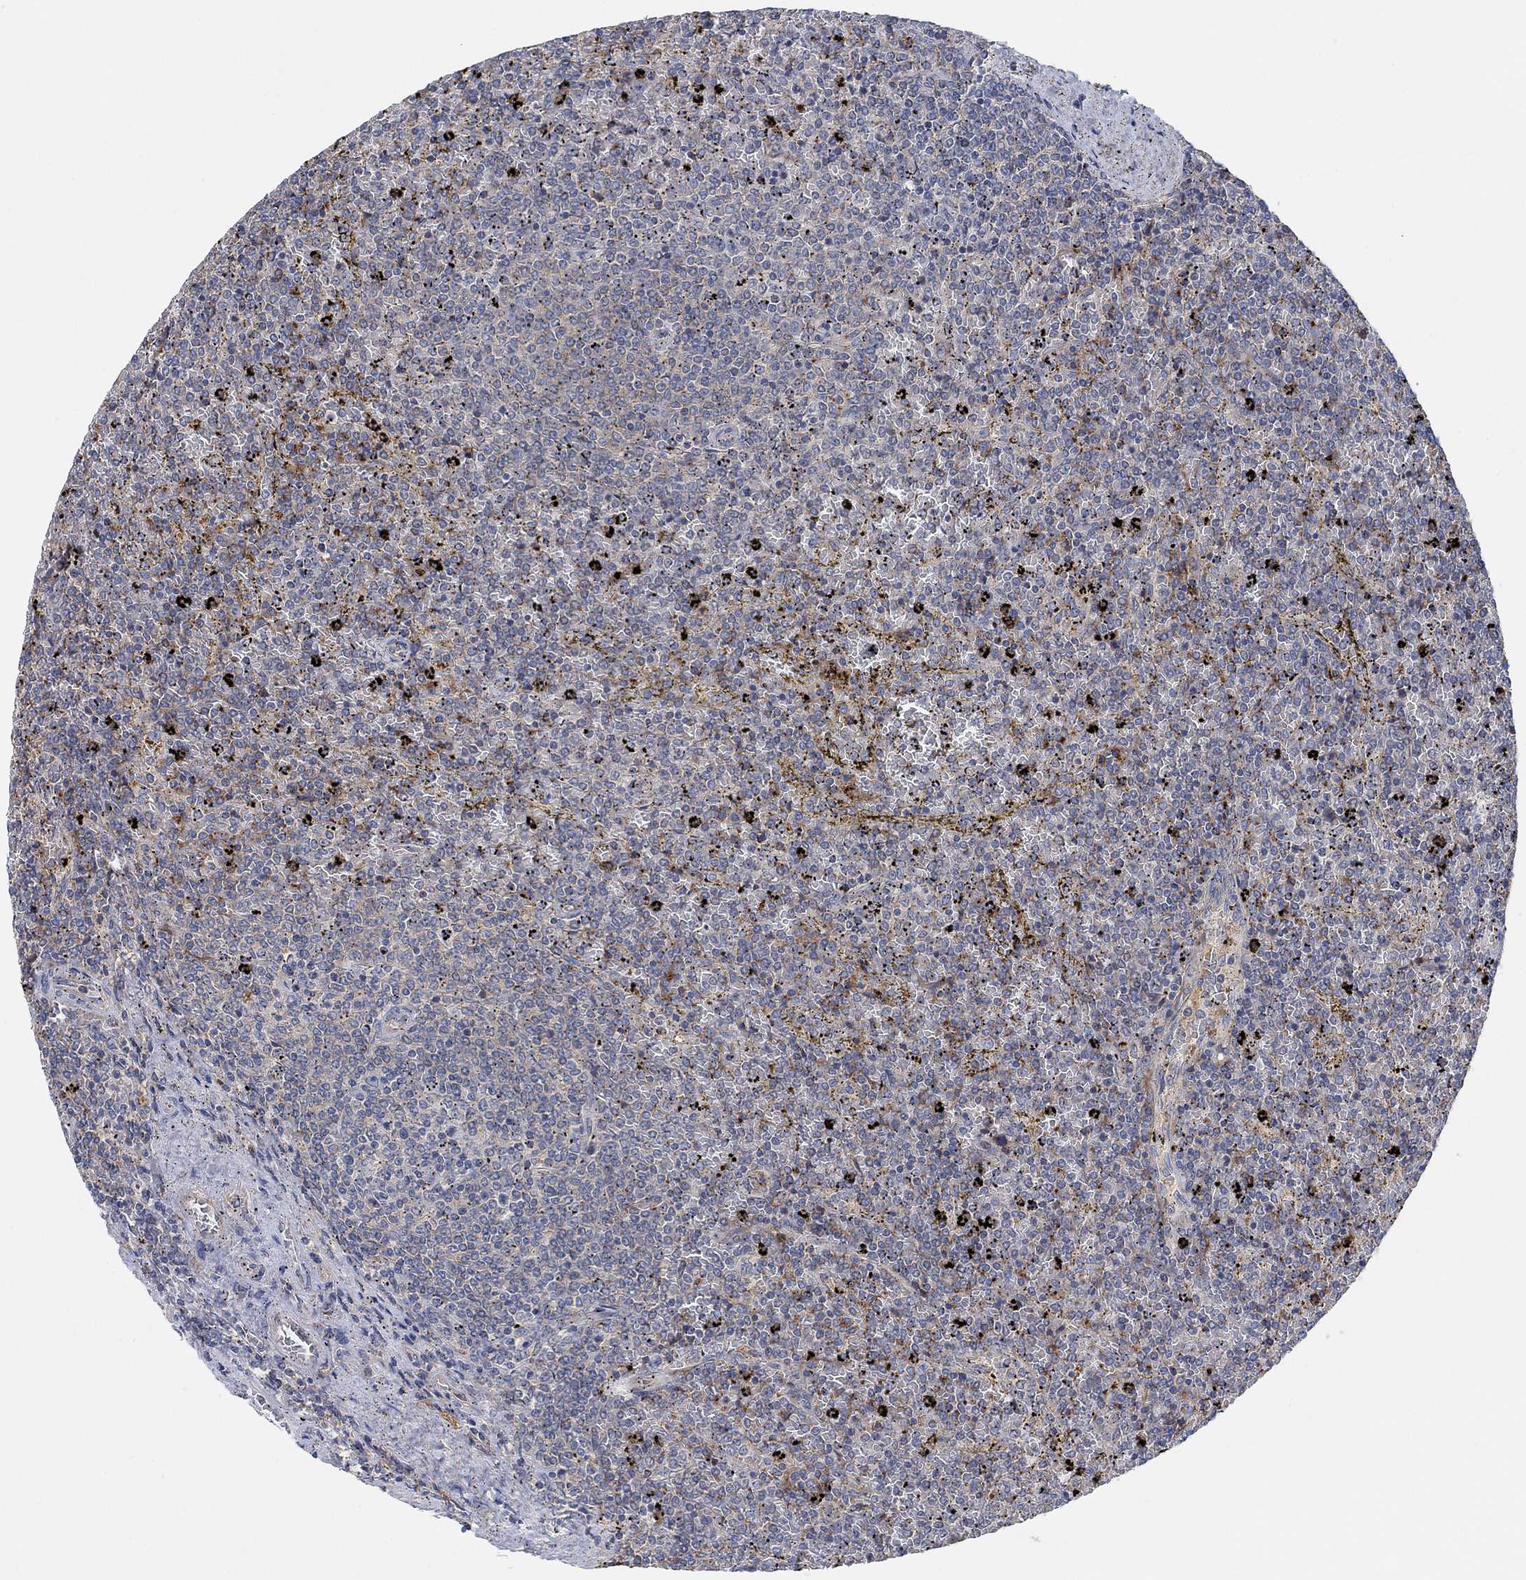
{"staining": {"intensity": "negative", "quantity": "none", "location": "none"}, "tissue": "lymphoma", "cell_type": "Tumor cells", "image_type": "cancer", "snomed": [{"axis": "morphology", "description": "Malignant lymphoma, non-Hodgkin's type, Low grade"}, {"axis": "topography", "description": "Spleen"}], "caption": "The IHC micrograph has no significant positivity in tumor cells of malignant lymphoma, non-Hodgkin's type (low-grade) tissue.", "gene": "PMFBP1", "patient": {"sex": "female", "age": 77}}